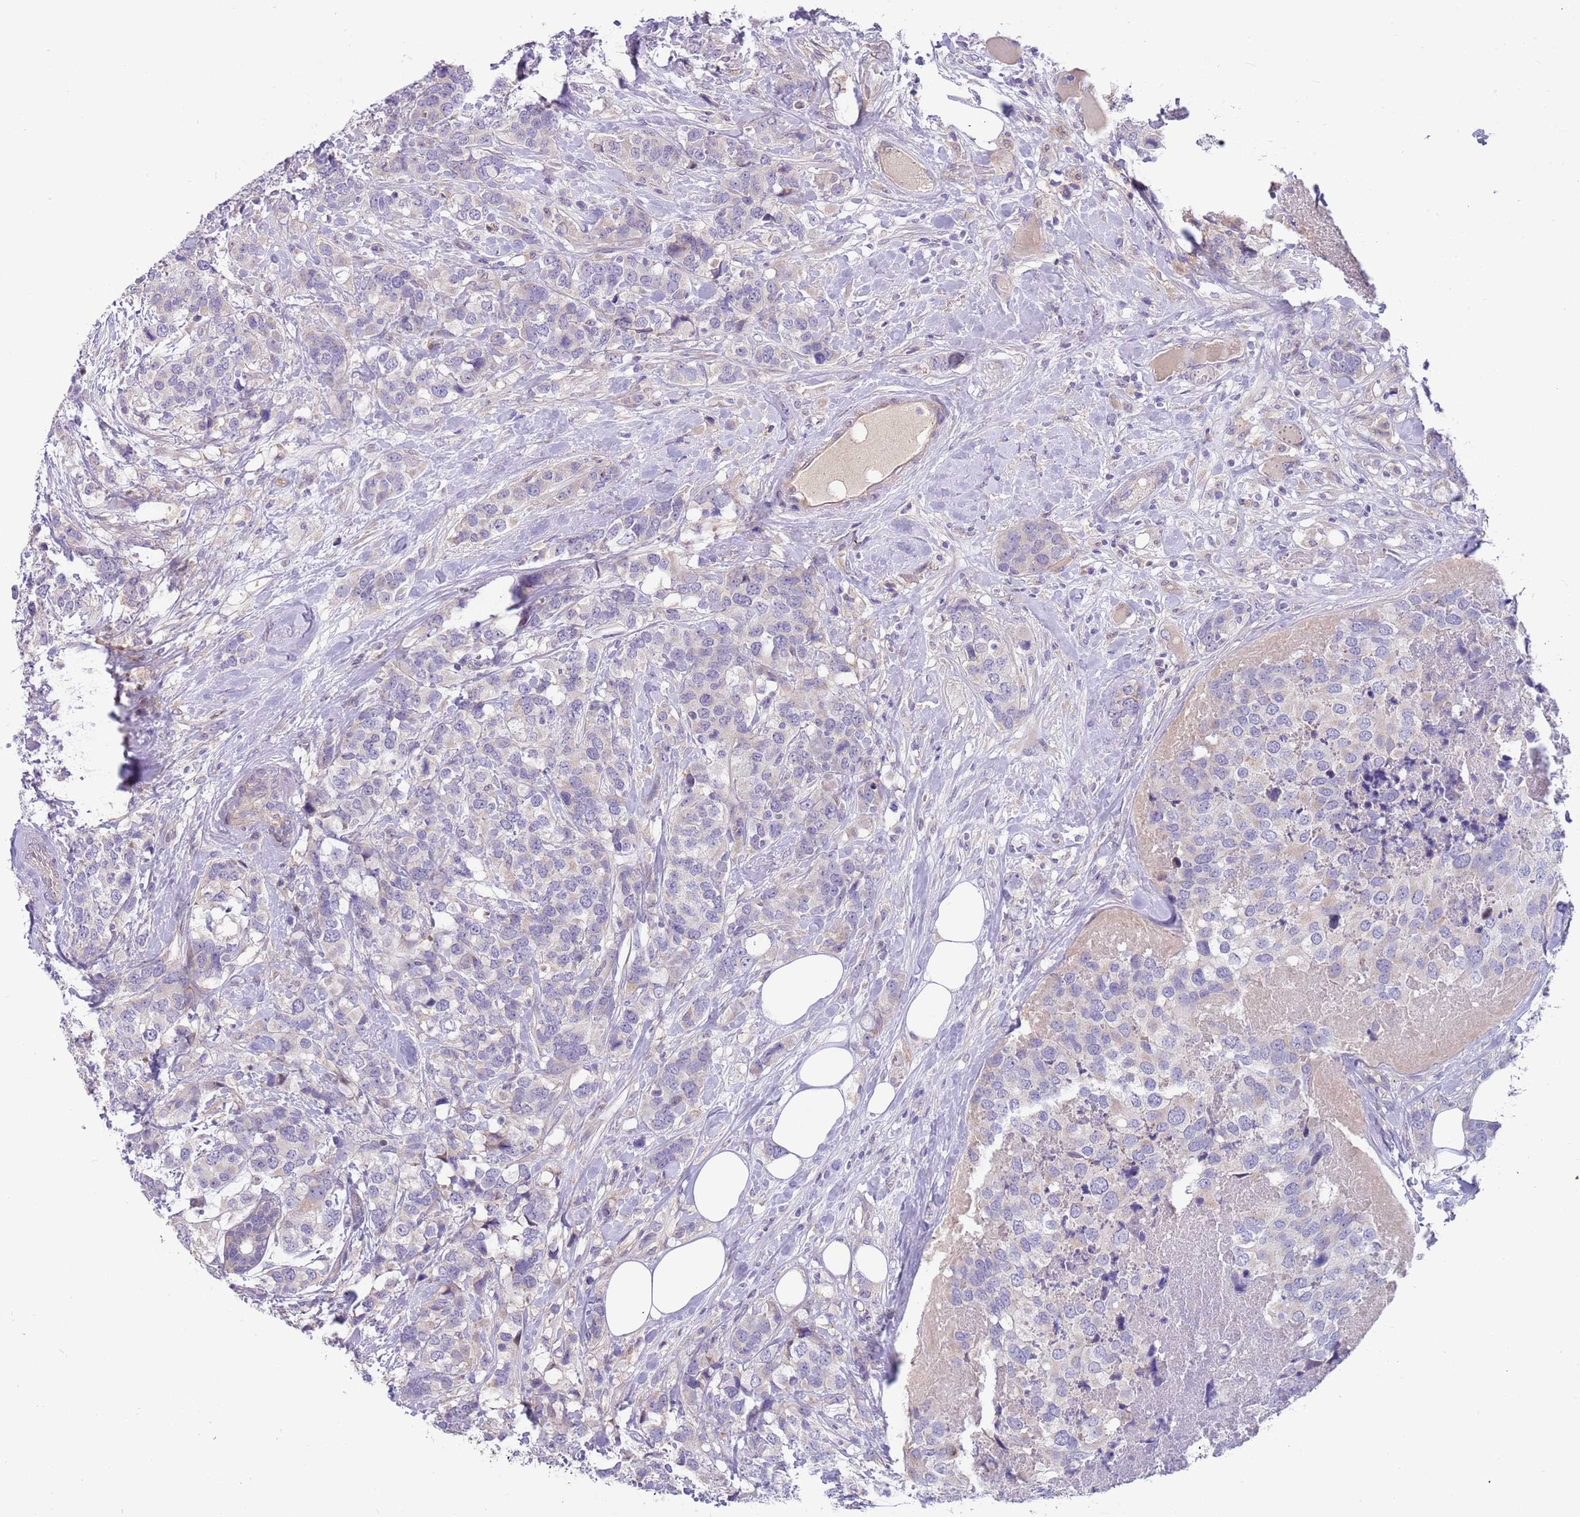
{"staining": {"intensity": "negative", "quantity": "none", "location": "none"}, "tissue": "breast cancer", "cell_type": "Tumor cells", "image_type": "cancer", "snomed": [{"axis": "morphology", "description": "Lobular carcinoma"}, {"axis": "topography", "description": "Breast"}], "caption": "The image exhibits no staining of tumor cells in breast lobular carcinoma.", "gene": "CABYR", "patient": {"sex": "female", "age": 59}}